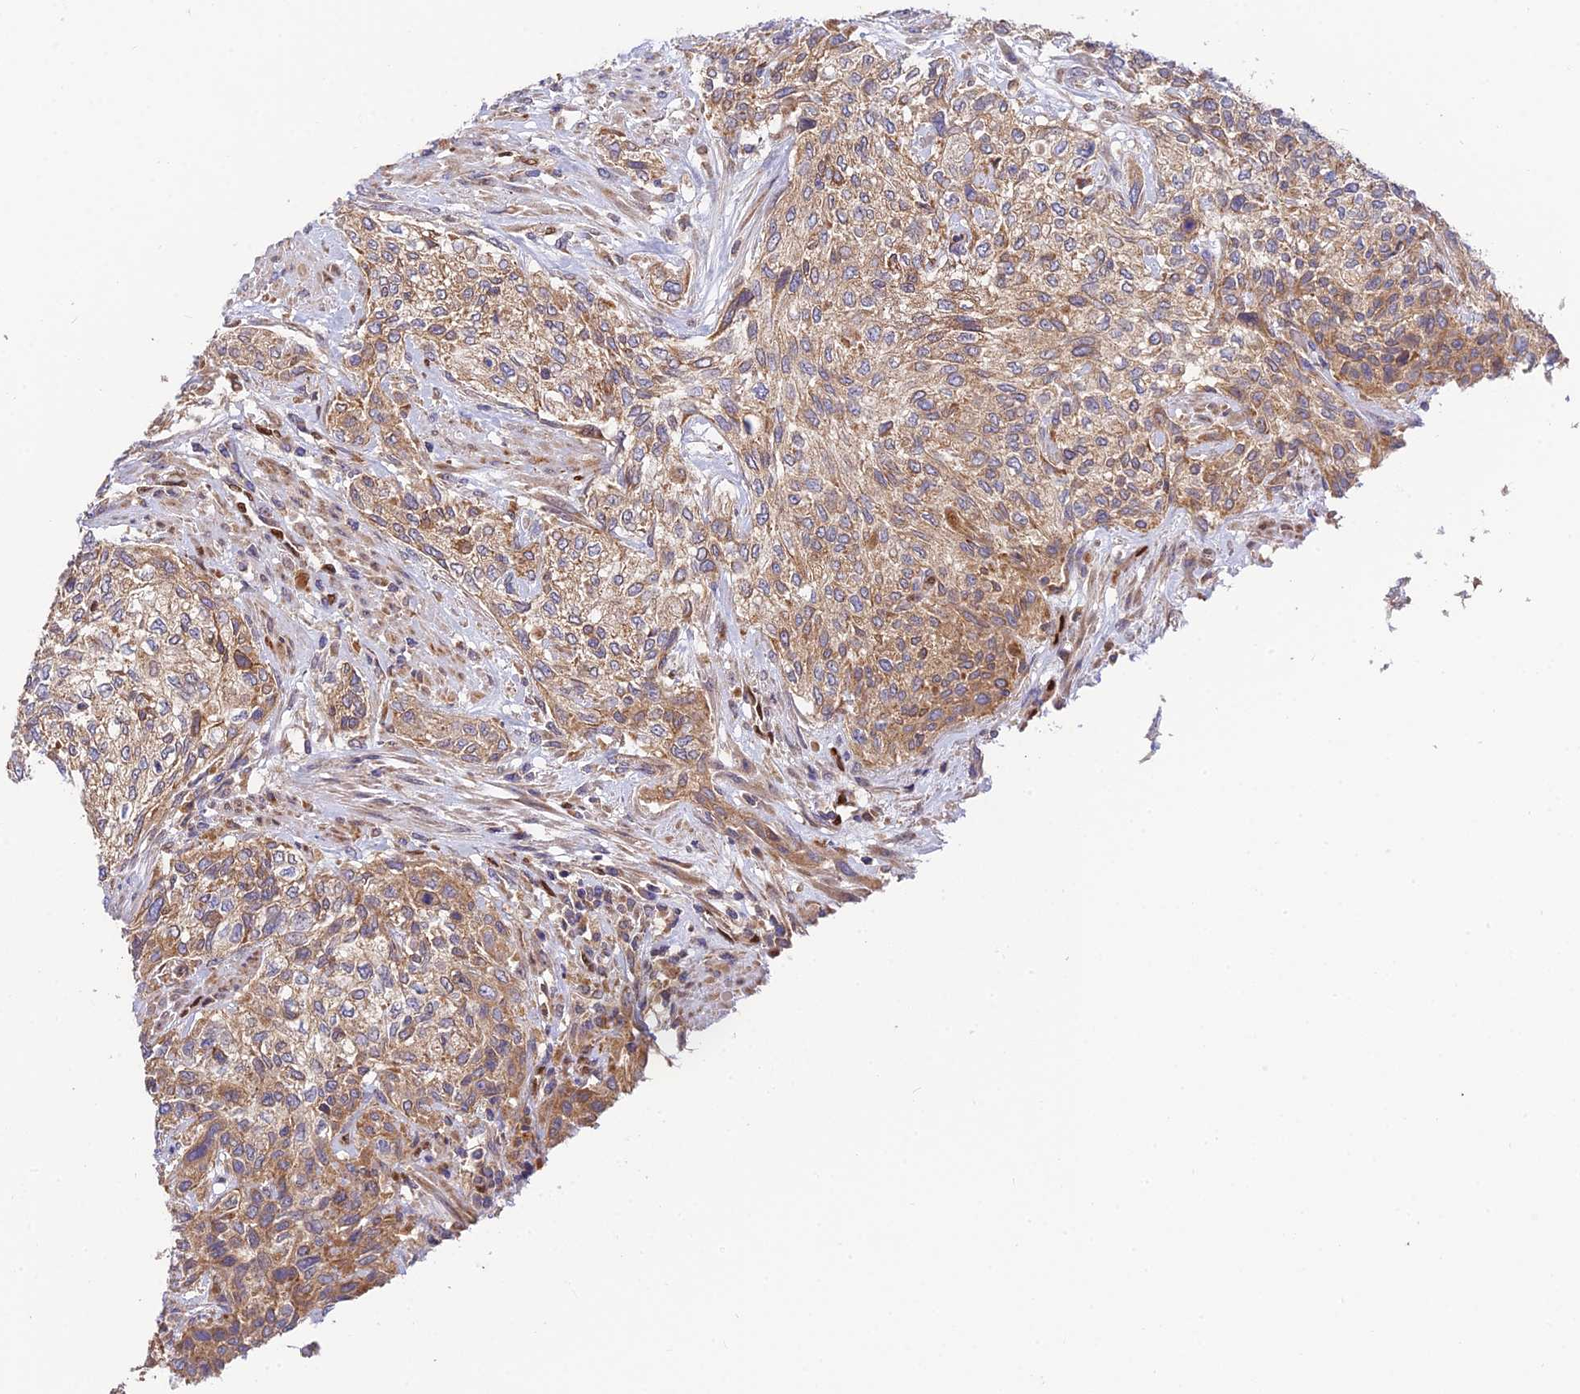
{"staining": {"intensity": "moderate", "quantity": ">75%", "location": "cytoplasmic/membranous"}, "tissue": "urothelial cancer", "cell_type": "Tumor cells", "image_type": "cancer", "snomed": [{"axis": "morphology", "description": "Normal tissue, NOS"}, {"axis": "morphology", "description": "Urothelial carcinoma, NOS"}, {"axis": "topography", "description": "Urinary bladder"}, {"axis": "topography", "description": "Peripheral nerve tissue"}], "caption": "Tumor cells reveal medium levels of moderate cytoplasmic/membranous positivity in about >75% of cells in transitional cell carcinoma. (Brightfield microscopy of DAB IHC at high magnification).", "gene": "PODNL1", "patient": {"sex": "male", "age": 35}}